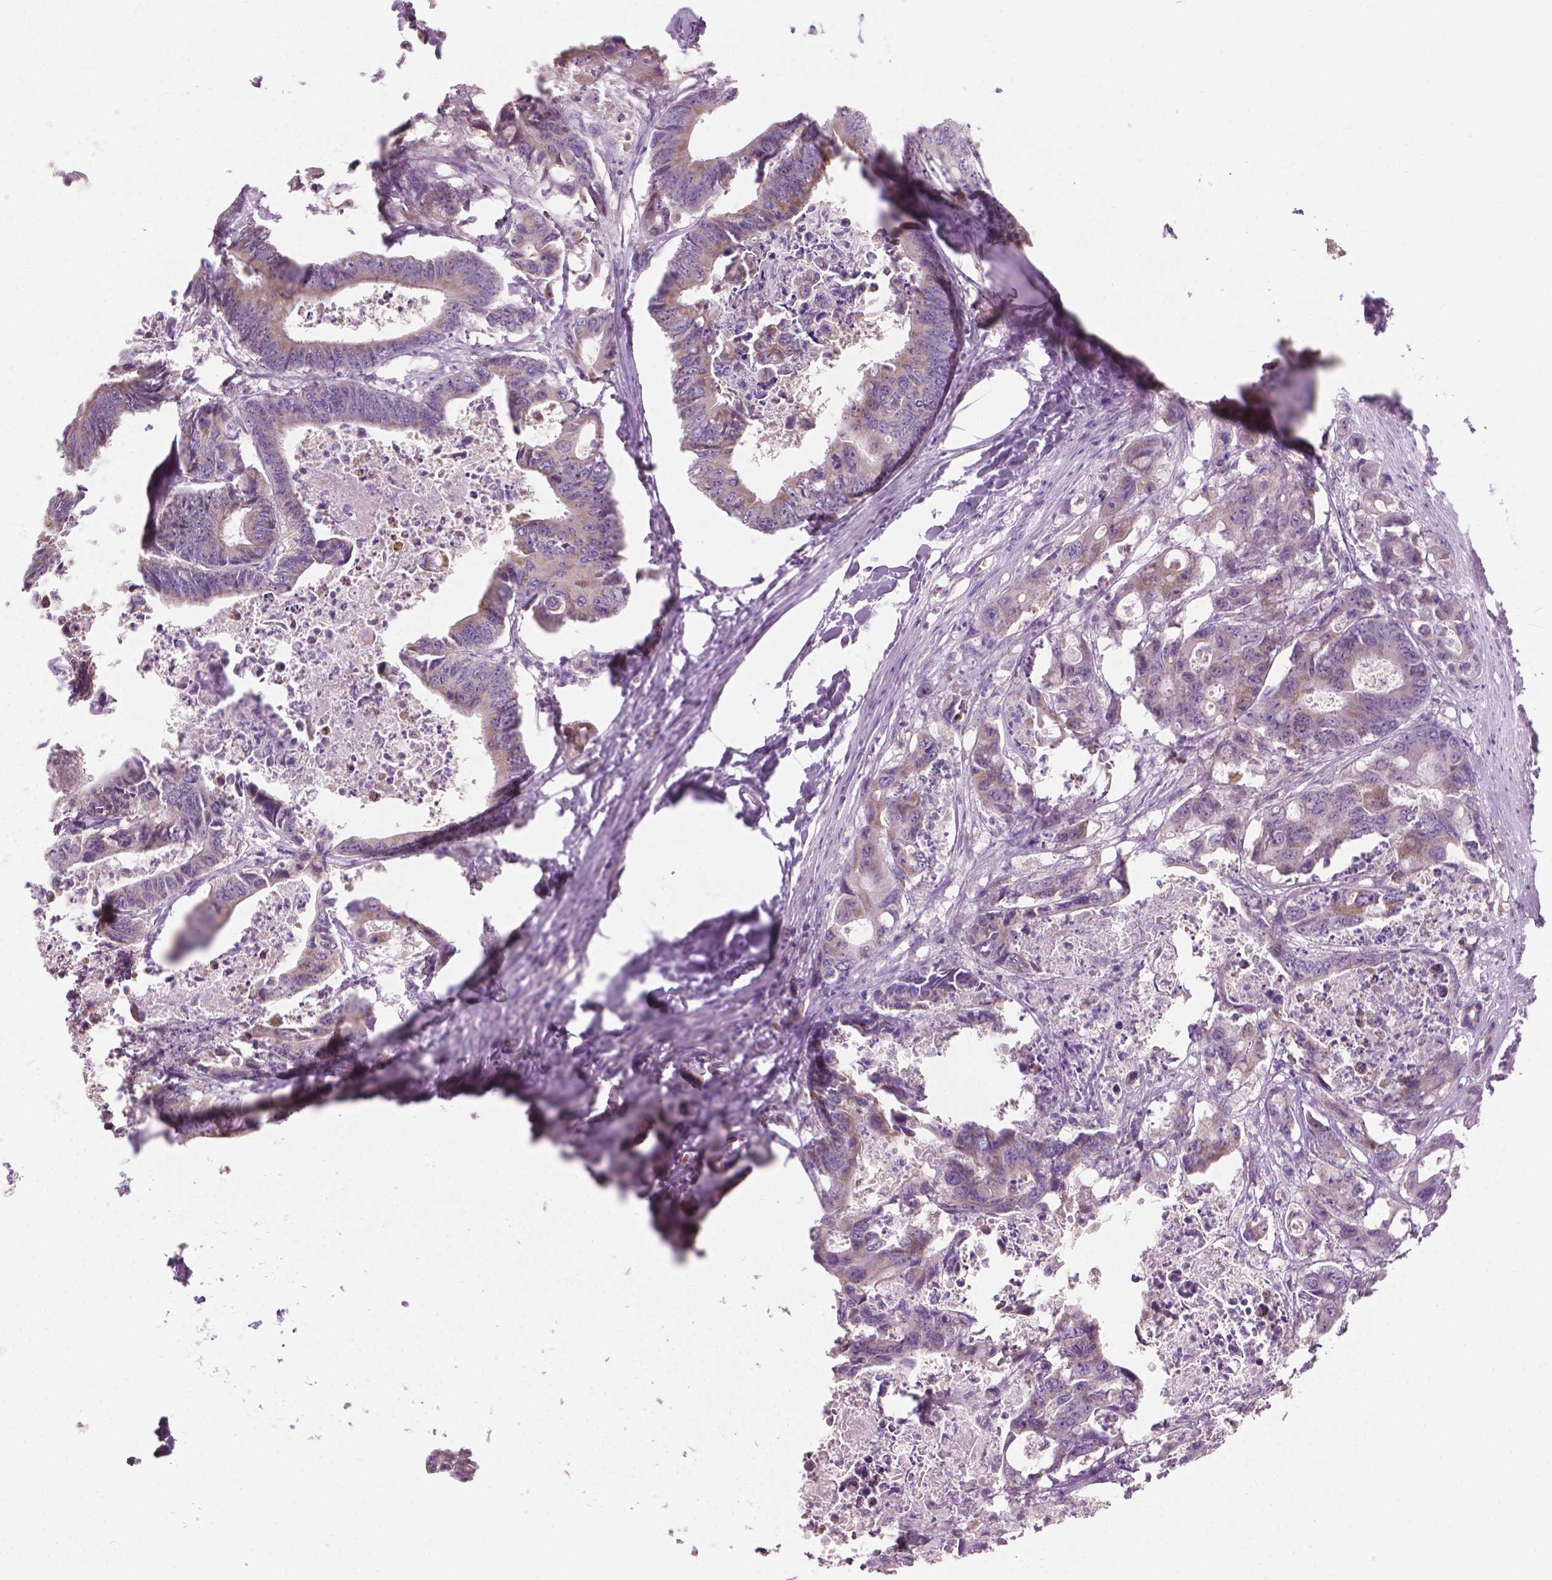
{"staining": {"intensity": "weak", "quantity": "25%-75%", "location": "cytoplasmic/membranous"}, "tissue": "colorectal cancer", "cell_type": "Tumor cells", "image_type": "cancer", "snomed": [{"axis": "morphology", "description": "Adenocarcinoma, NOS"}, {"axis": "topography", "description": "Rectum"}], "caption": "IHC (DAB) staining of human colorectal cancer shows weak cytoplasmic/membranous protein positivity in about 25%-75% of tumor cells. (IHC, brightfield microscopy, high magnification).", "gene": "CFAP126", "patient": {"sex": "male", "age": 54}}